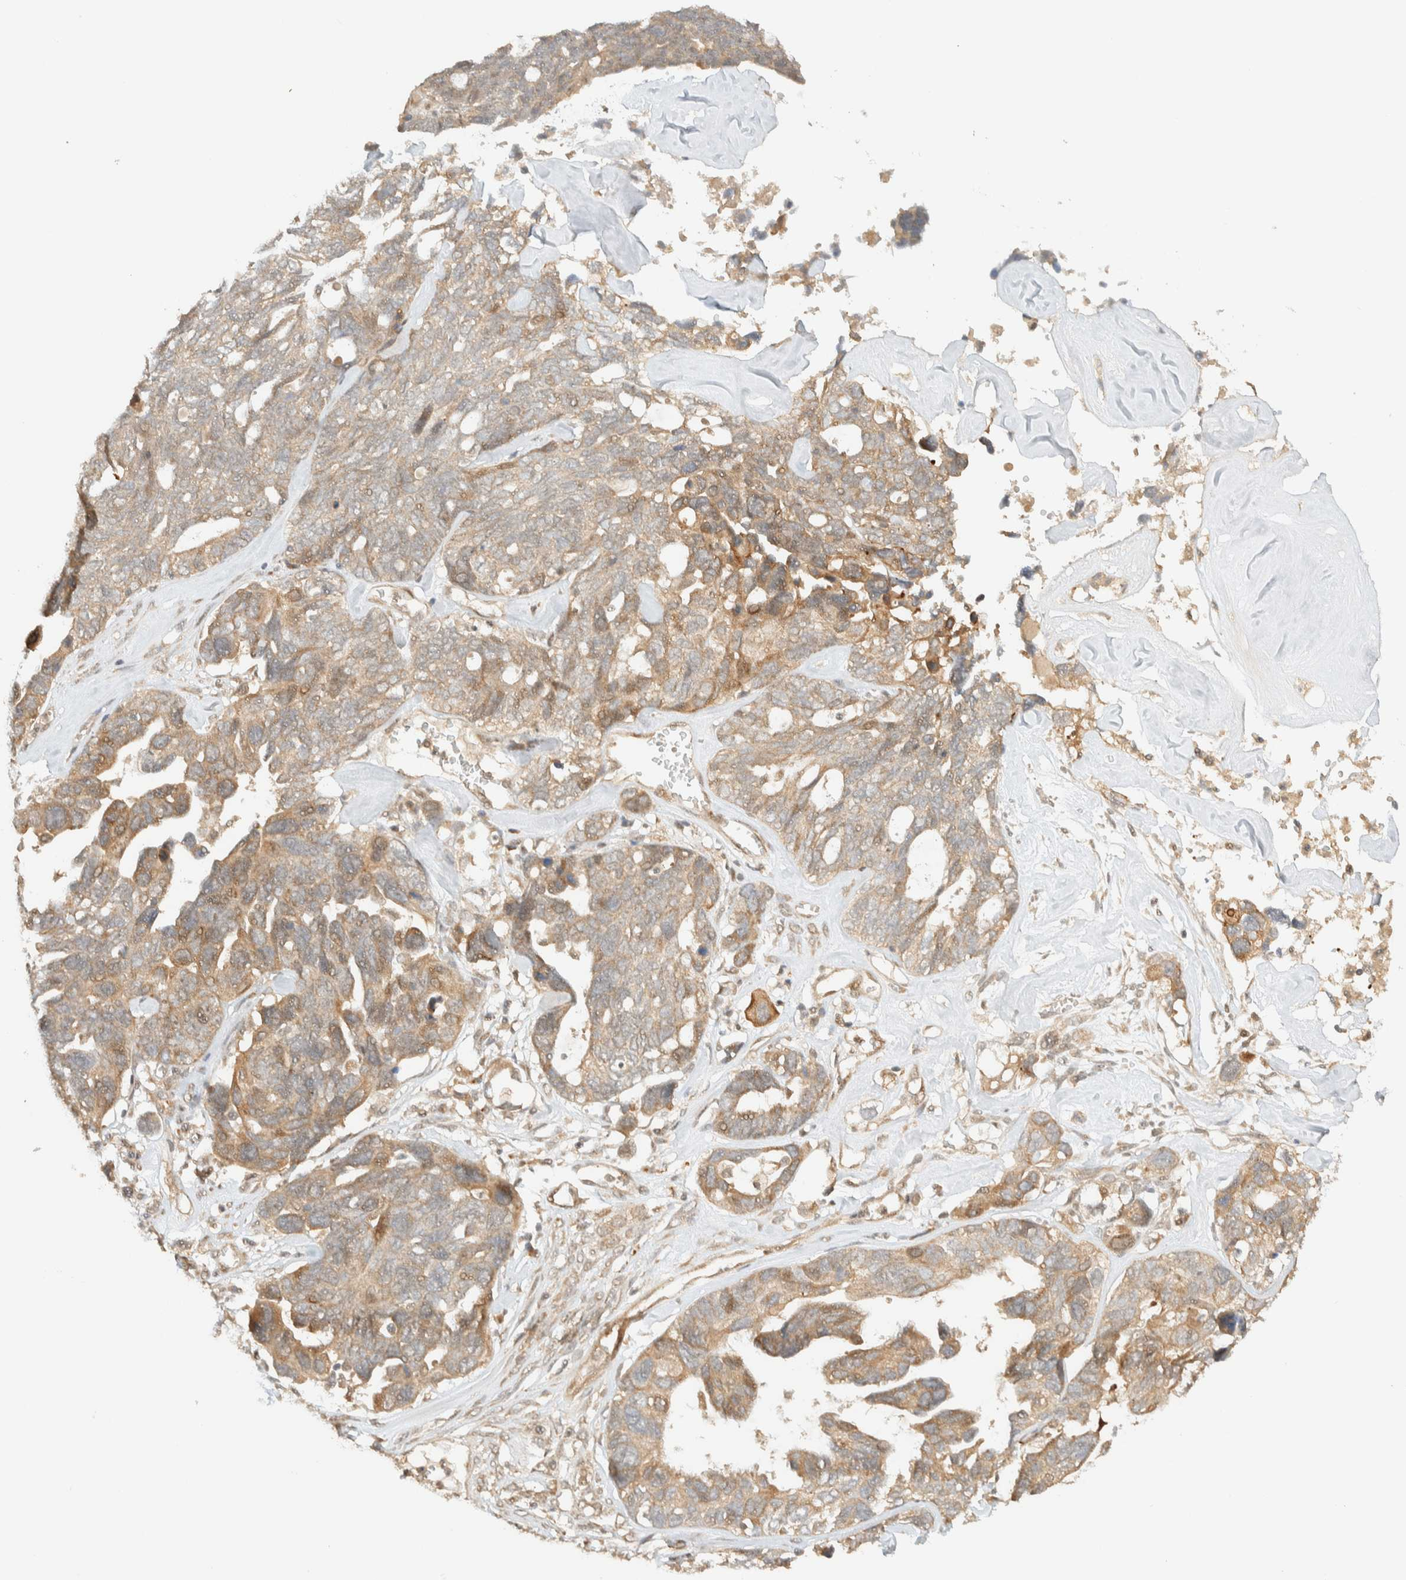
{"staining": {"intensity": "weak", "quantity": ">75%", "location": "cytoplasmic/membranous"}, "tissue": "ovarian cancer", "cell_type": "Tumor cells", "image_type": "cancer", "snomed": [{"axis": "morphology", "description": "Cystadenocarcinoma, serous, NOS"}, {"axis": "topography", "description": "Ovary"}], "caption": "About >75% of tumor cells in human ovarian serous cystadenocarcinoma exhibit weak cytoplasmic/membranous protein staining as visualized by brown immunohistochemical staining.", "gene": "ZBTB34", "patient": {"sex": "female", "age": 79}}